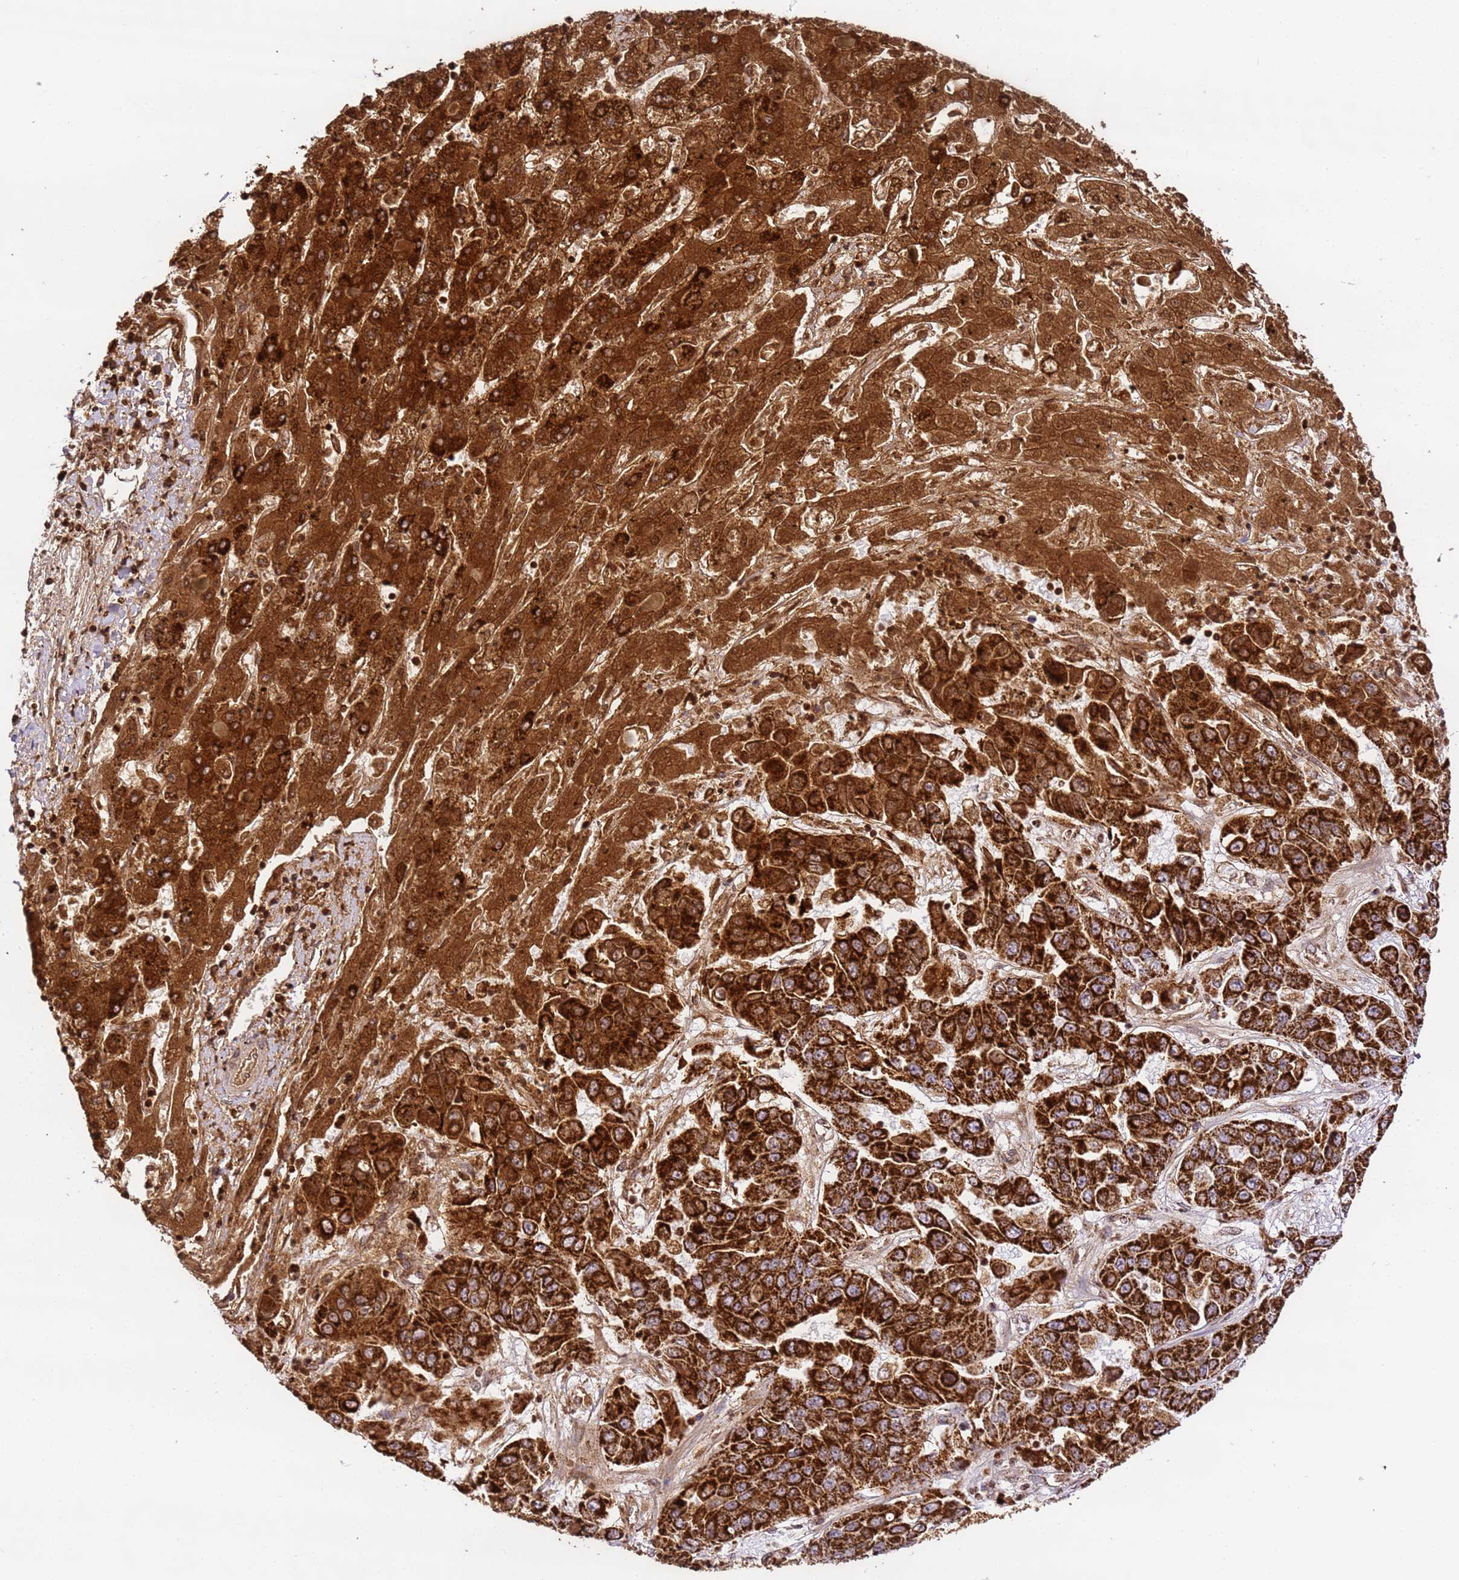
{"staining": {"intensity": "strong", "quantity": ">75%", "location": "cytoplasmic/membranous"}, "tissue": "liver cancer", "cell_type": "Tumor cells", "image_type": "cancer", "snomed": [{"axis": "morphology", "description": "Cholangiocarcinoma"}, {"axis": "topography", "description": "Liver"}], "caption": "This histopathology image shows IHC staining of cholangiocarcinoma (liver), with high strong cytoplasmic/membranous expression in about >75% of tumor cells.", "gene": "HSPE1", "patient": {"sex": "female", "age": 52}}